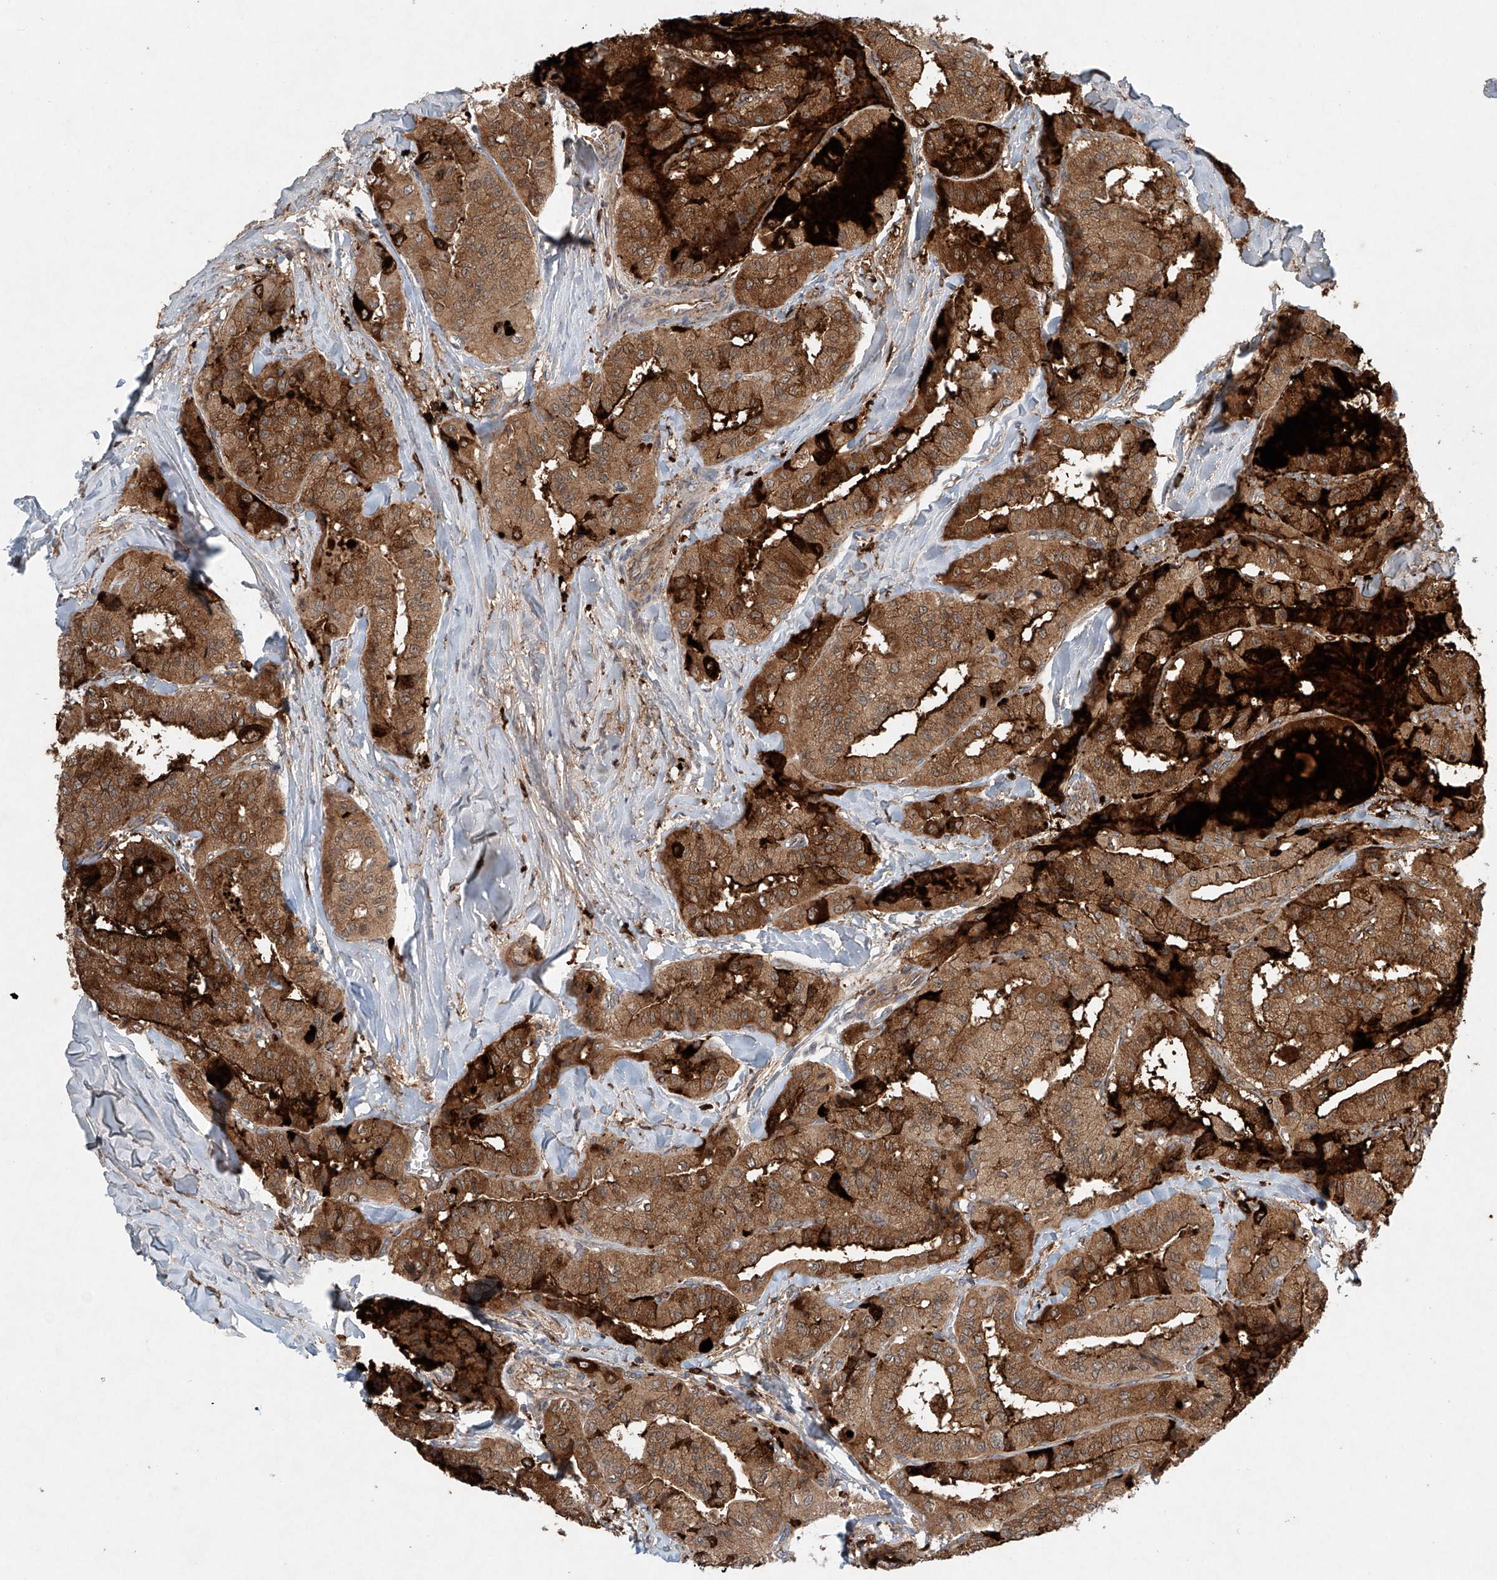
{"staining": {"intensity": "strong", "quantity": ">75%", "location": "cytoplasmic/membranous"}, "tissue": "thyroid cancer", "cell_type": "Tumor cells", "image_type": "cancer", "snomed": [{"axis": "morphology", "description": "Papillary adenocarcinoma, NOS"}, {"axis": "topography", "description": "Thyroid gland"}], "caption": "Papillary adenocarcinoma (thyroid) stained with immunohistochemistry (IHC) shows strong cytoplasmic/membranous expression in approximately >75% of tumor cells.", "gene": "DCAF11", "patient": {"sex": "female", "age": 59}}